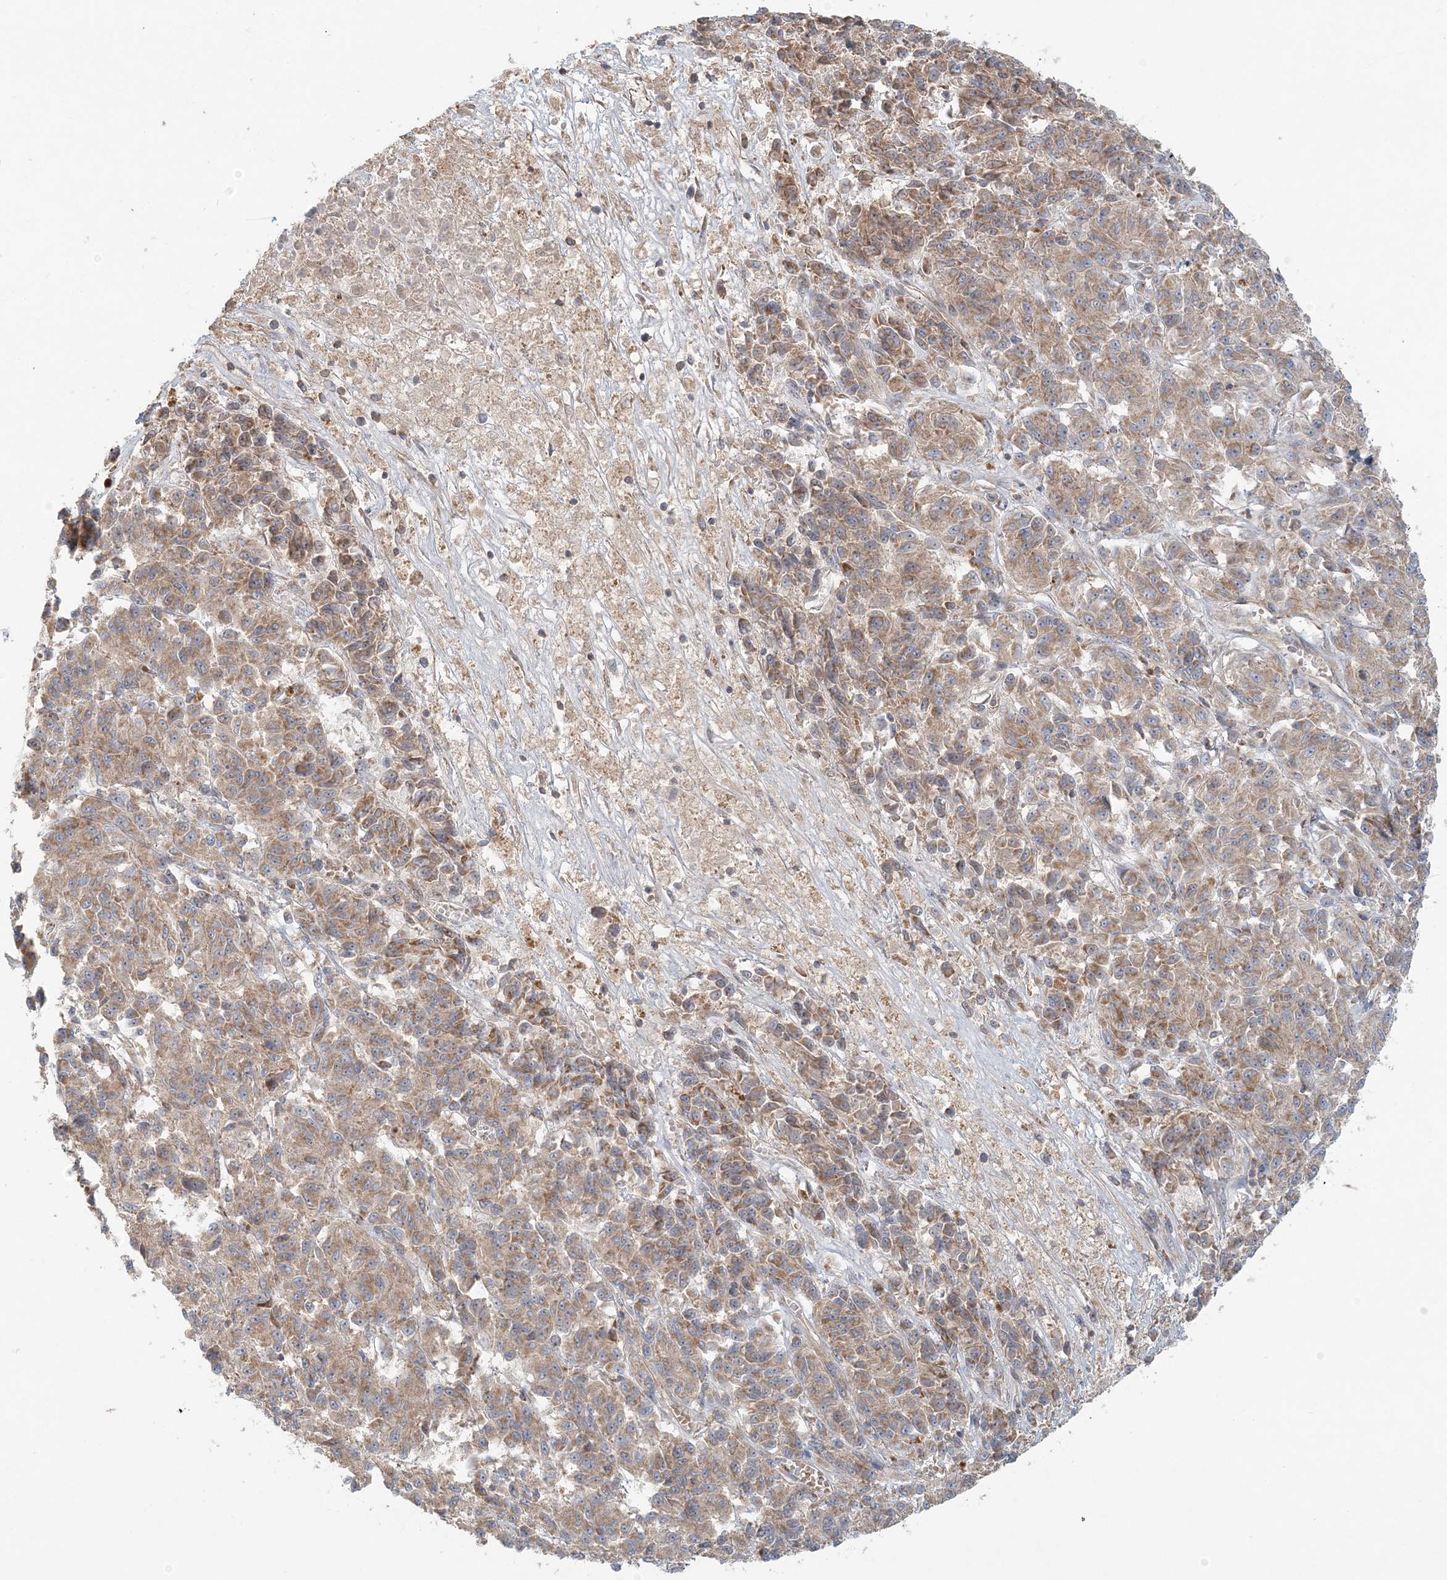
{"staining": {"intensity": "moderate", "quantity": ">75%", "location": "cytoplasmic/membranous"}, "tissue": "melanoma", "cell_type": "Tumor cells", "image_type": "cancer", "snomed": [{"axis": "morphology", "description": "Malignant melanoma, Metastatic site"}, {"axis": "topography", "description": "Lung"}], "caption": "Immunohistochemical staining of human malignant melanoma (metastatic site) demonstrates moderate cytoplasmic/membranous protein positivity in about >75% of tumor cells.", "gene": "KIAA0232", "patient": {"sex": "male", "age": 64}}